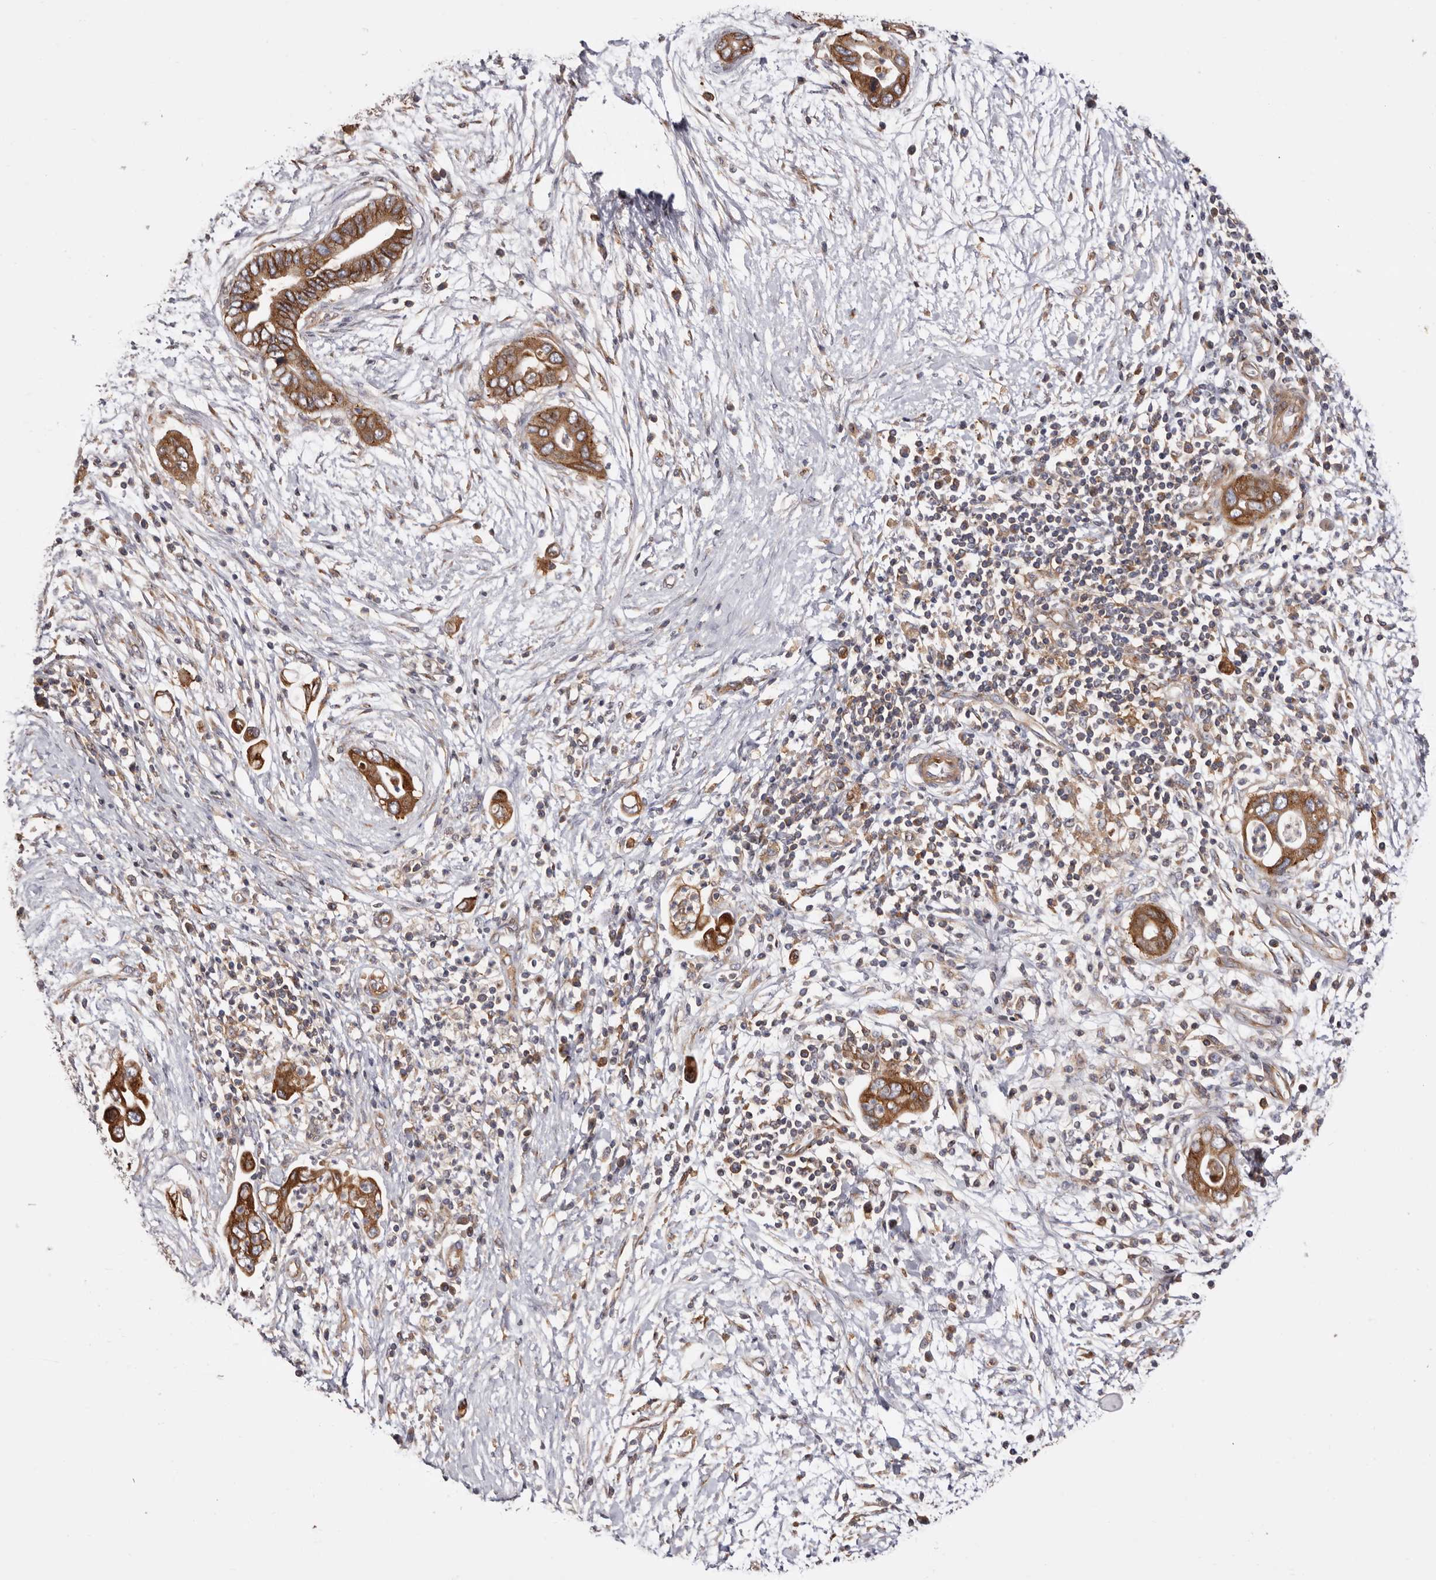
{"staining": {"intensity": "moderate", "quantity": ">75%", "location": "cytoplasmic/membranous"}, "tissue": "pancreatic cancer", "cell_type": "Tumor cells", "image_type": "cancer", "snomed": [{"axis": "morphology", "description": "Adenocarcinoma, NOS"}, {"axis": "topography", "description": "Pancreas"}], "caption": "Pancreatic cancer tissue reveals moderate cytoplasmic/membranous staining in approximately >75% of tumor cells", "gene": "COQ8B", "patient": {"sex": "male", "age": 75}}